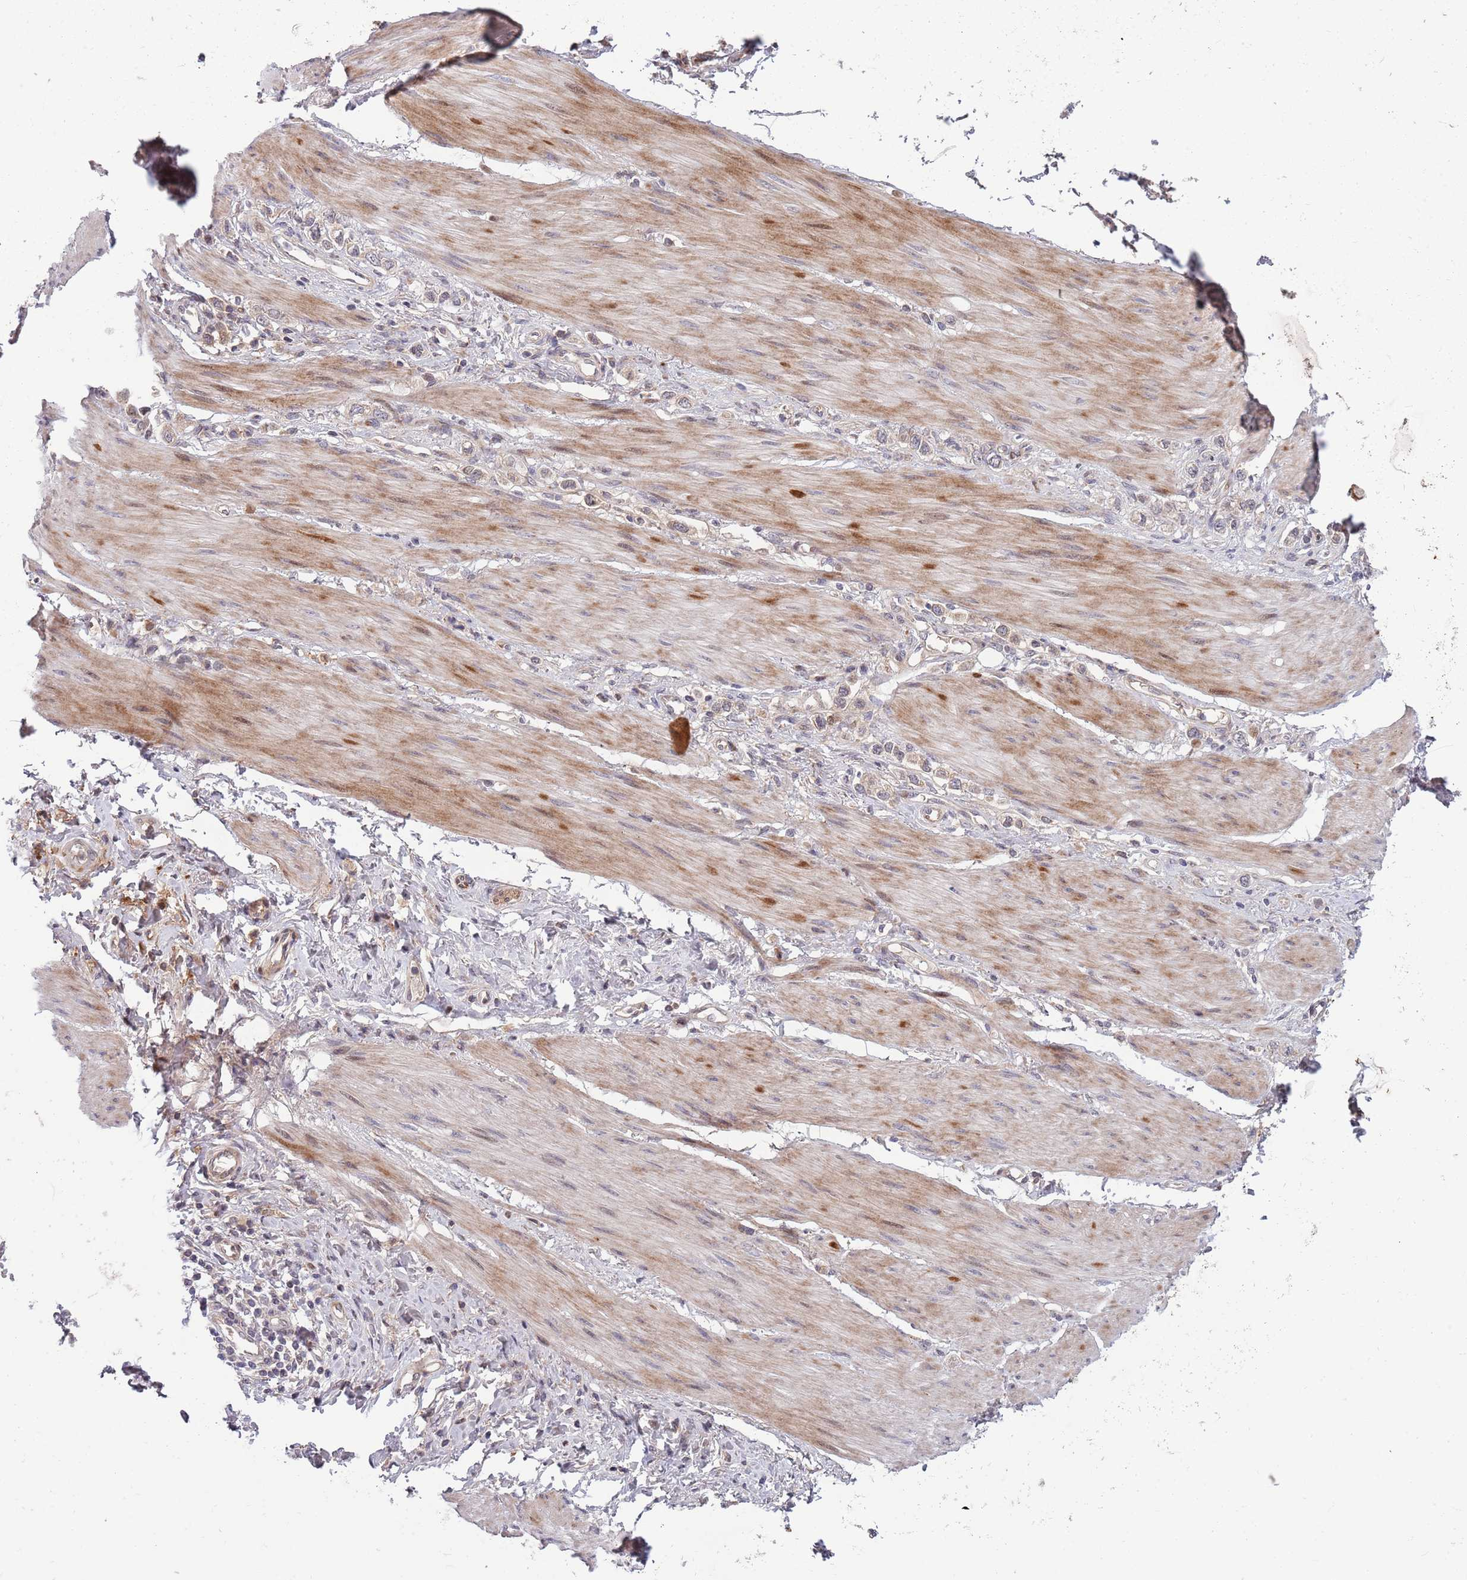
{"staining": {"intensity": "weak", "quantity": "<25%", "location": "cytoplasmic/membranous"}, "tissue": "stomach cancer", "cell_type": "Tumor cells", "image_type": "cancer", "snomed": [{"axis": "morphology", "description": "Adenocarcinoma, NOS"}, {"axis": "topography", "description": "Stomach"}], "caption": "Immunohistochemistry of human stomach cancer (adenocarcinoma) exhibits no staining in tumor cells.", "gene": "NT5DC4", "patient": {"sex": "female", "age": 65}}